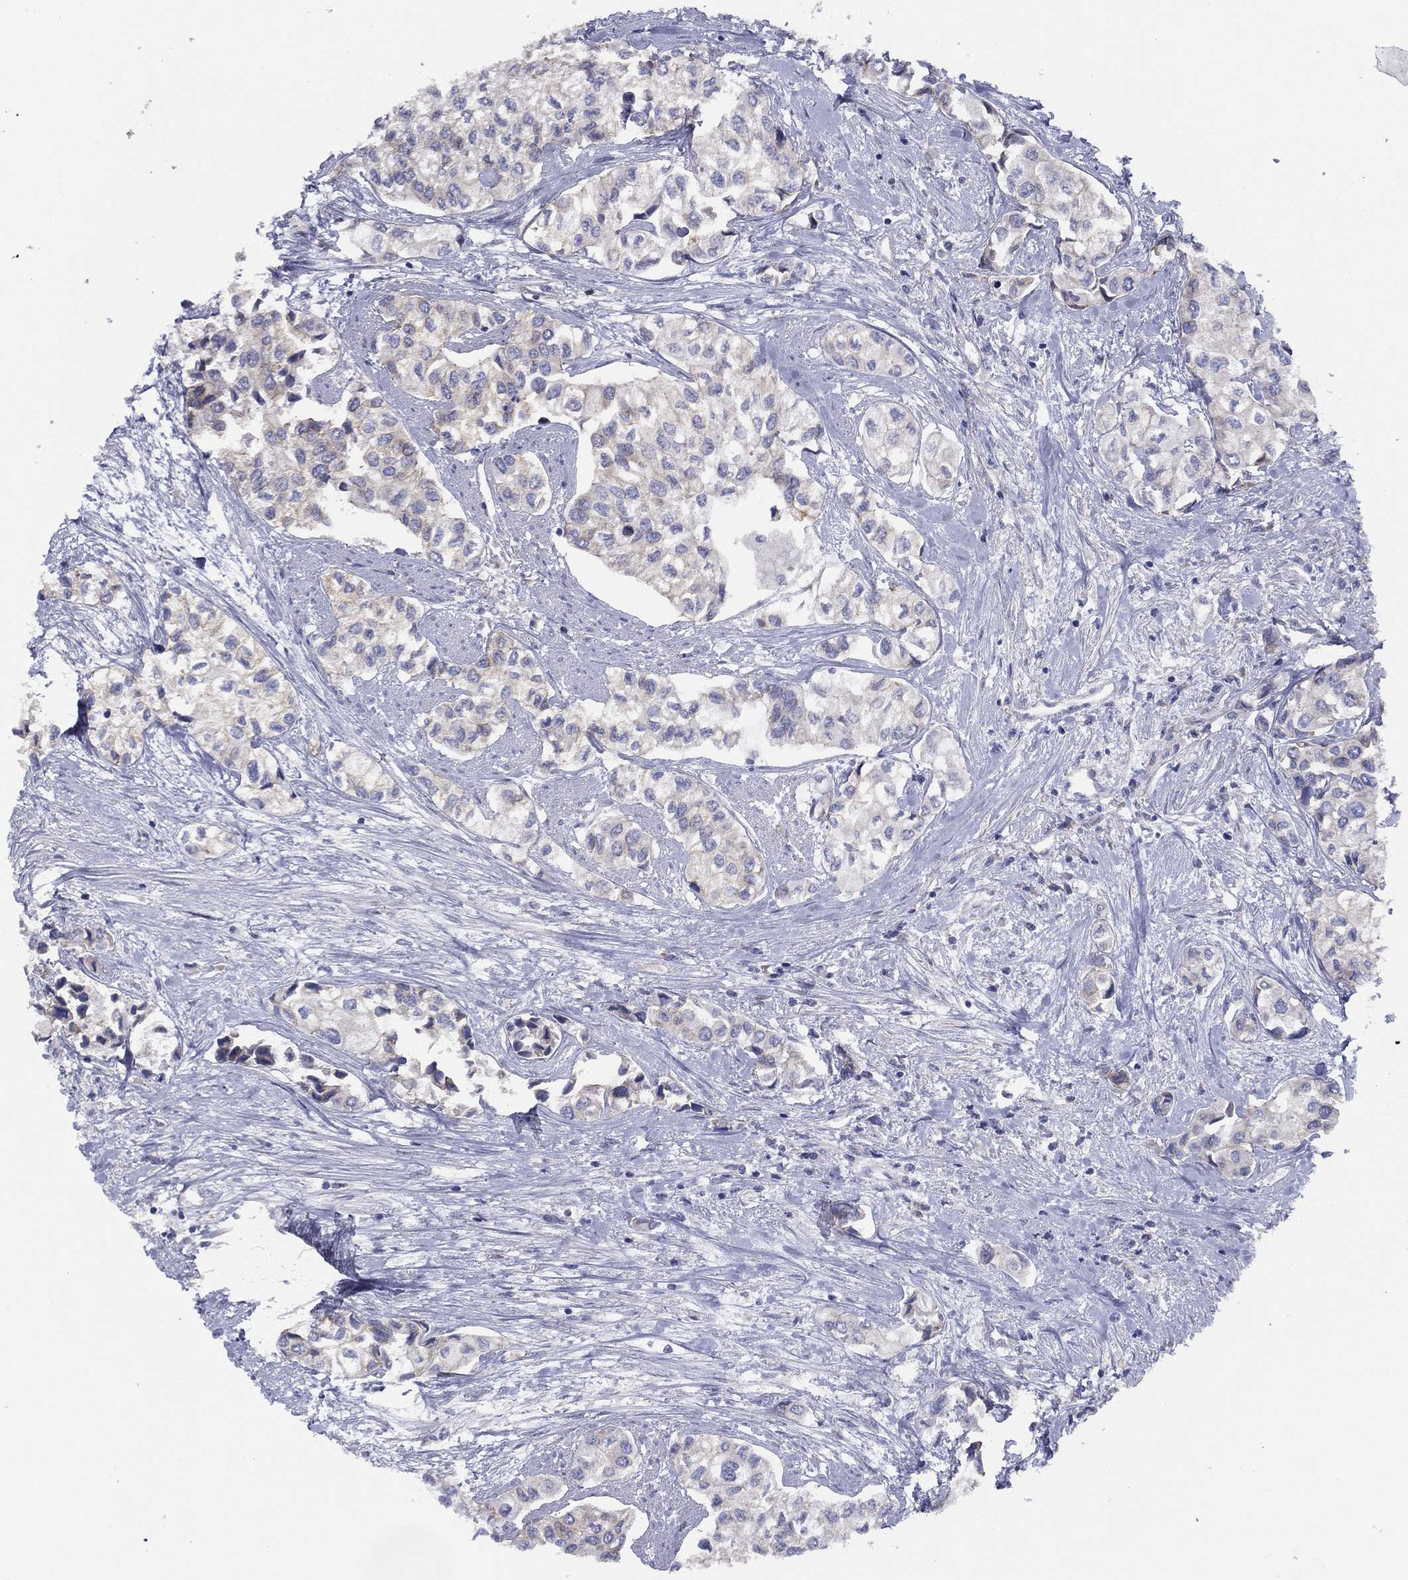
{"staining": {"intensity": "negative", "quantity": "none", "location": "none"}, "tissue": "urothelial cancer", "cell_type": "Tumor cells", "image_type": "cancer", "snomed": [{"axis": "morphology", "description": "Urothelial carcinoma, High grade"}, {"axis": "topography", "description": "Urinary bladder"}], "caption": "A photomicrograph of high-grade urothelial carcinoma stained for a protein reveals no brown staining in tumor cells.", "gene": "ZNF223", "patient": {"sex": "male", "age": 73}}